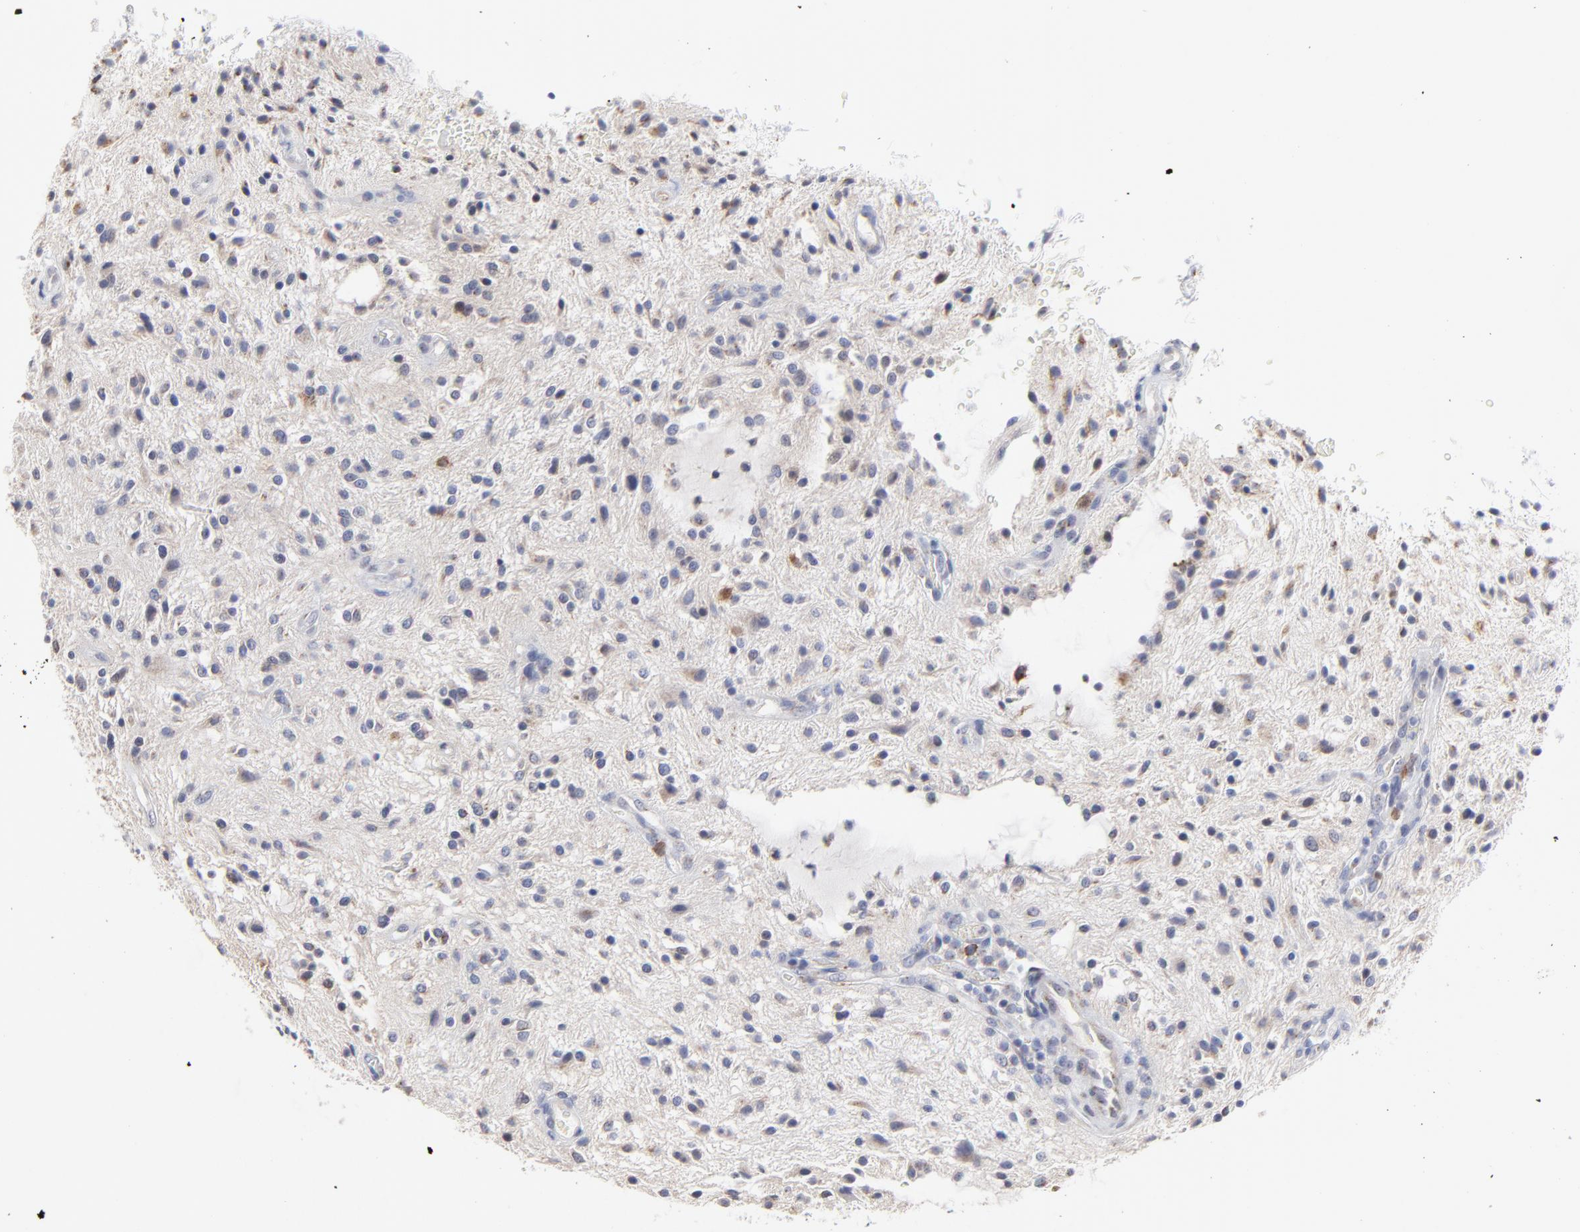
{"staining": {"intensity": "weak", "quantity": "<25%", "location": "cytoplasmic/membranous"}, "tissue": "glioma", "cell_type": "Tumor cells", "image_type": "cancer", "snomed": [{"axis": "morphology", "description": "Glioma, malignant, Low grade"}, {"axis": "topography", "description": "Brain"}], "caption": "The histopathology image displays no staining of tumor cells in low-grade glioma (malignant). (Brightfield microscopy of DAB immunohistochemistry (IHC) at high magnification).", "gene": "NCAPH", "patient": {"sex": "female", "age": 32}}